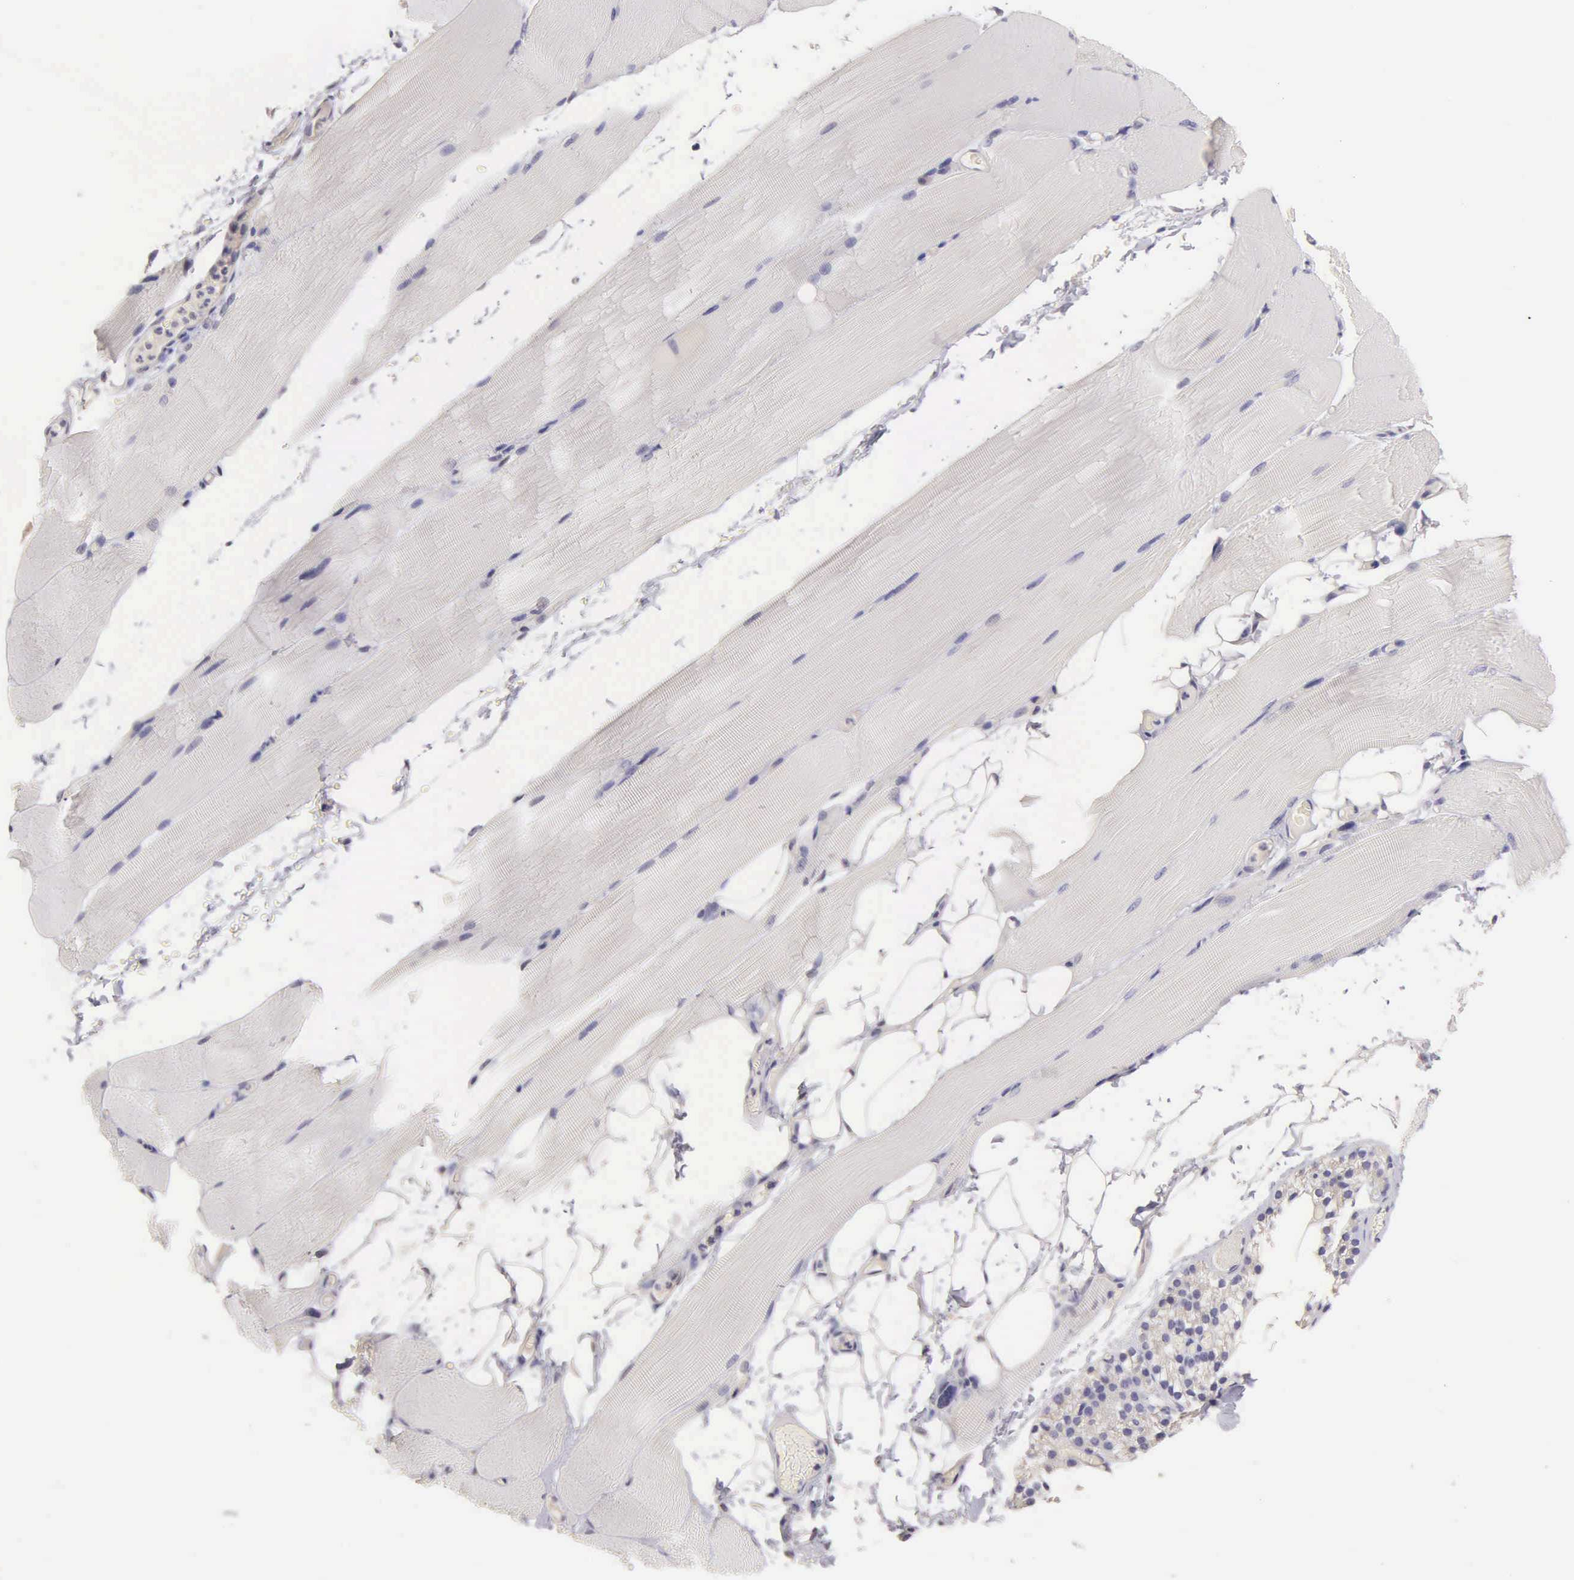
{"staining": {"intensity": "negative", "quantity": "none", "location": "none"}, "tissue": "skeletal muscle", "cell_type": "Myocytes", "image_type": "normal", "snomed": [{"axis": "morphology", "description": "Normal tissue, NOS"}, {"axis": "topography", "description": "Skeletal muscle"}, {"axis": "topography", "description": "Parathyroid gland"}], "caption": "A photomicrograph of human skeletal muscle is negative for staining in myocytes. The staining was performed using DAB to visualize the protein expression in brown, while the nuclei were stained in blue with hematoxylin (Magnification: 20x).", "gene": "ESR1", "patient": {"sex": "female", "age": 37}}